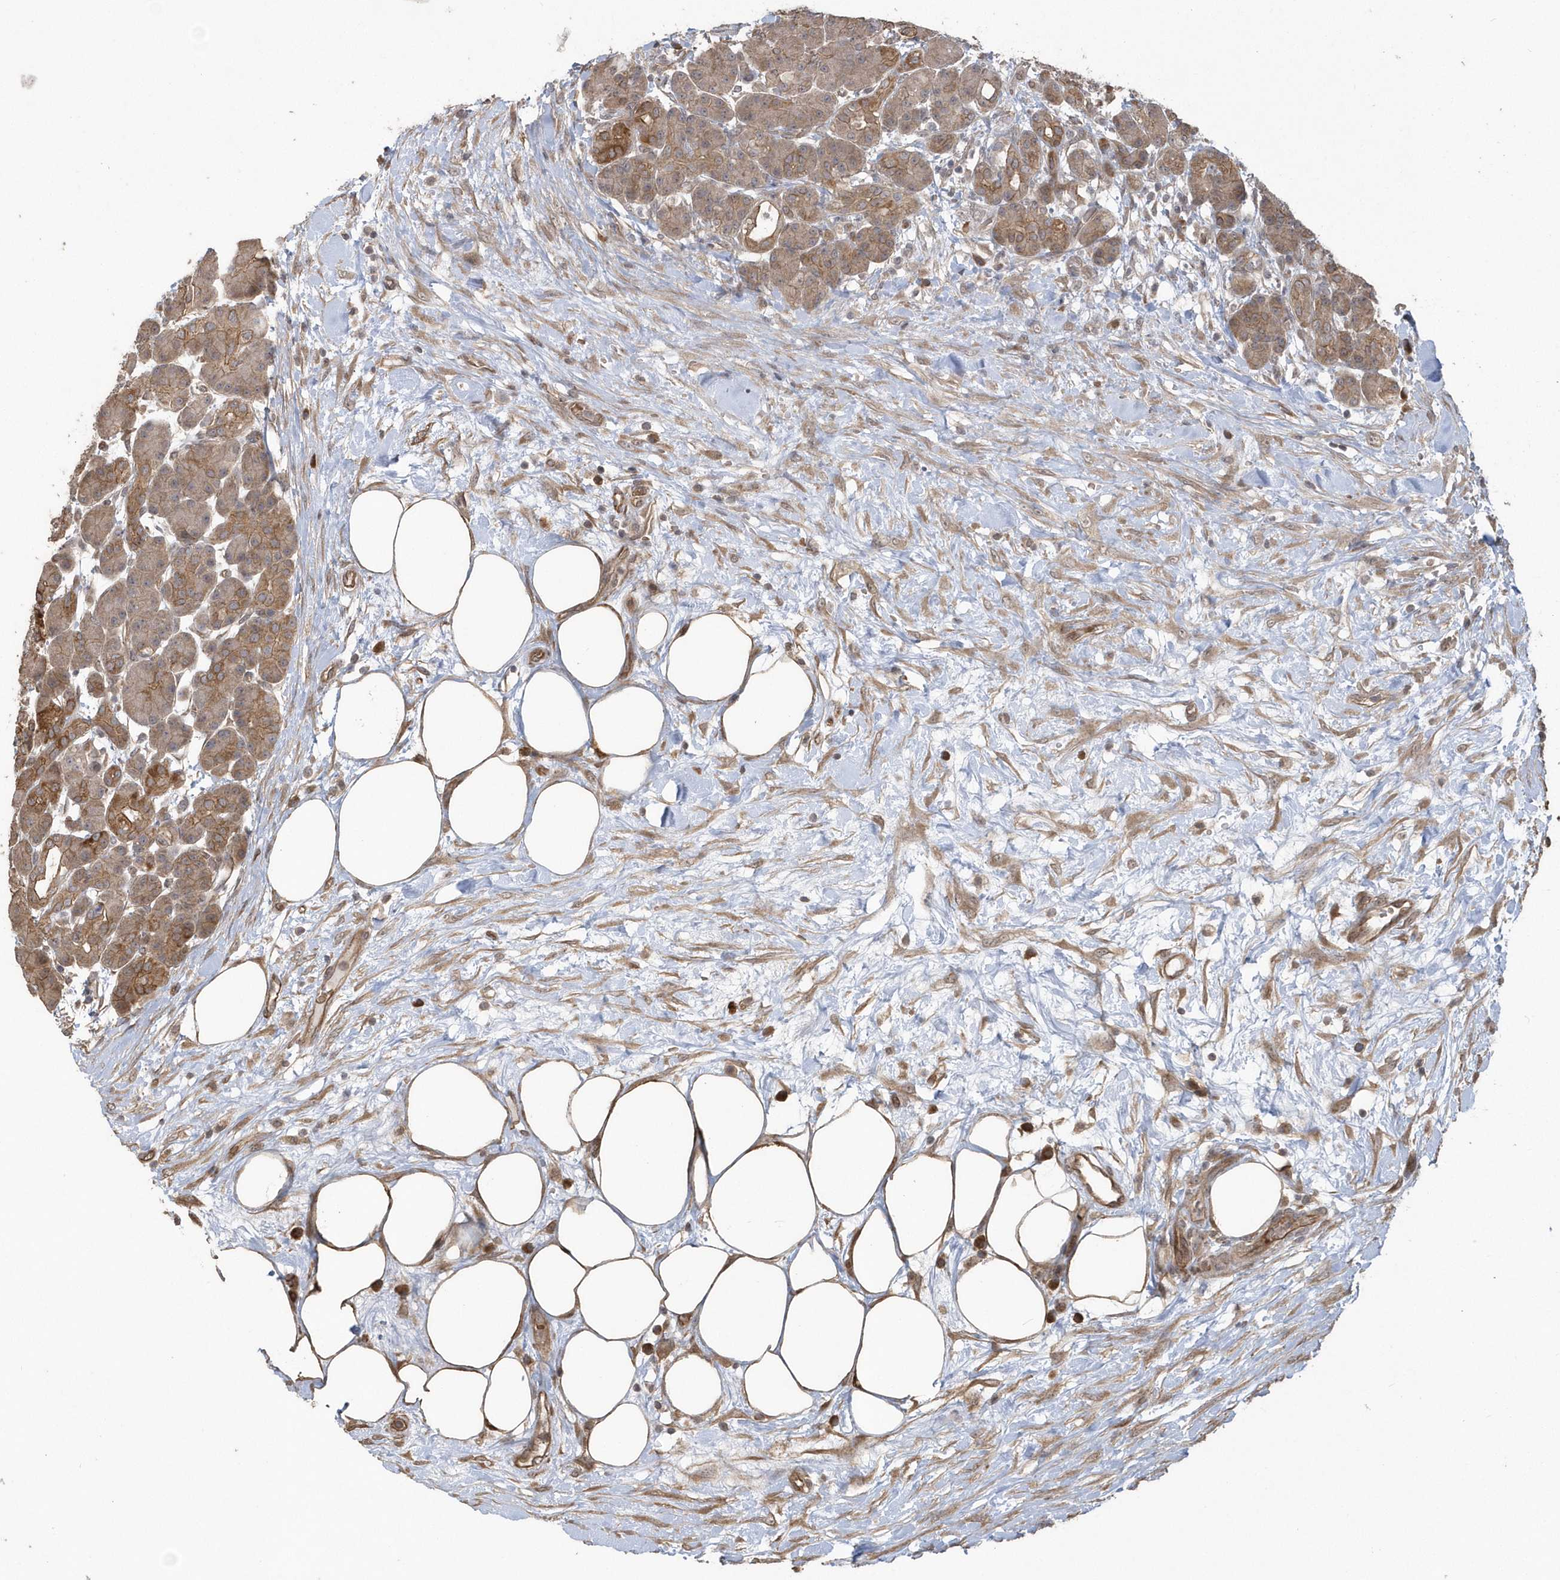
{"staining": {"intensity": "moderate", "quantity": ">75%", "location": "cytoplasmic/membranous"}, "tissue": "pancreas", "cell_type": "Exocrine glandular cells", "image_type": "normal", "snomed": [{"axis": "morphology", "description": "Normal tissue, NOS"}, {"axis": "topography", "description": "Pancreas"}], "caption": "This is an image of IHC staining of unremarkable pancreas, which shows moderate positivity in the cytoplasmic/membranous of exocrine glandular cells.", "gene": "HERPUD1", "patient": {"sex": "male", "age": 63}}